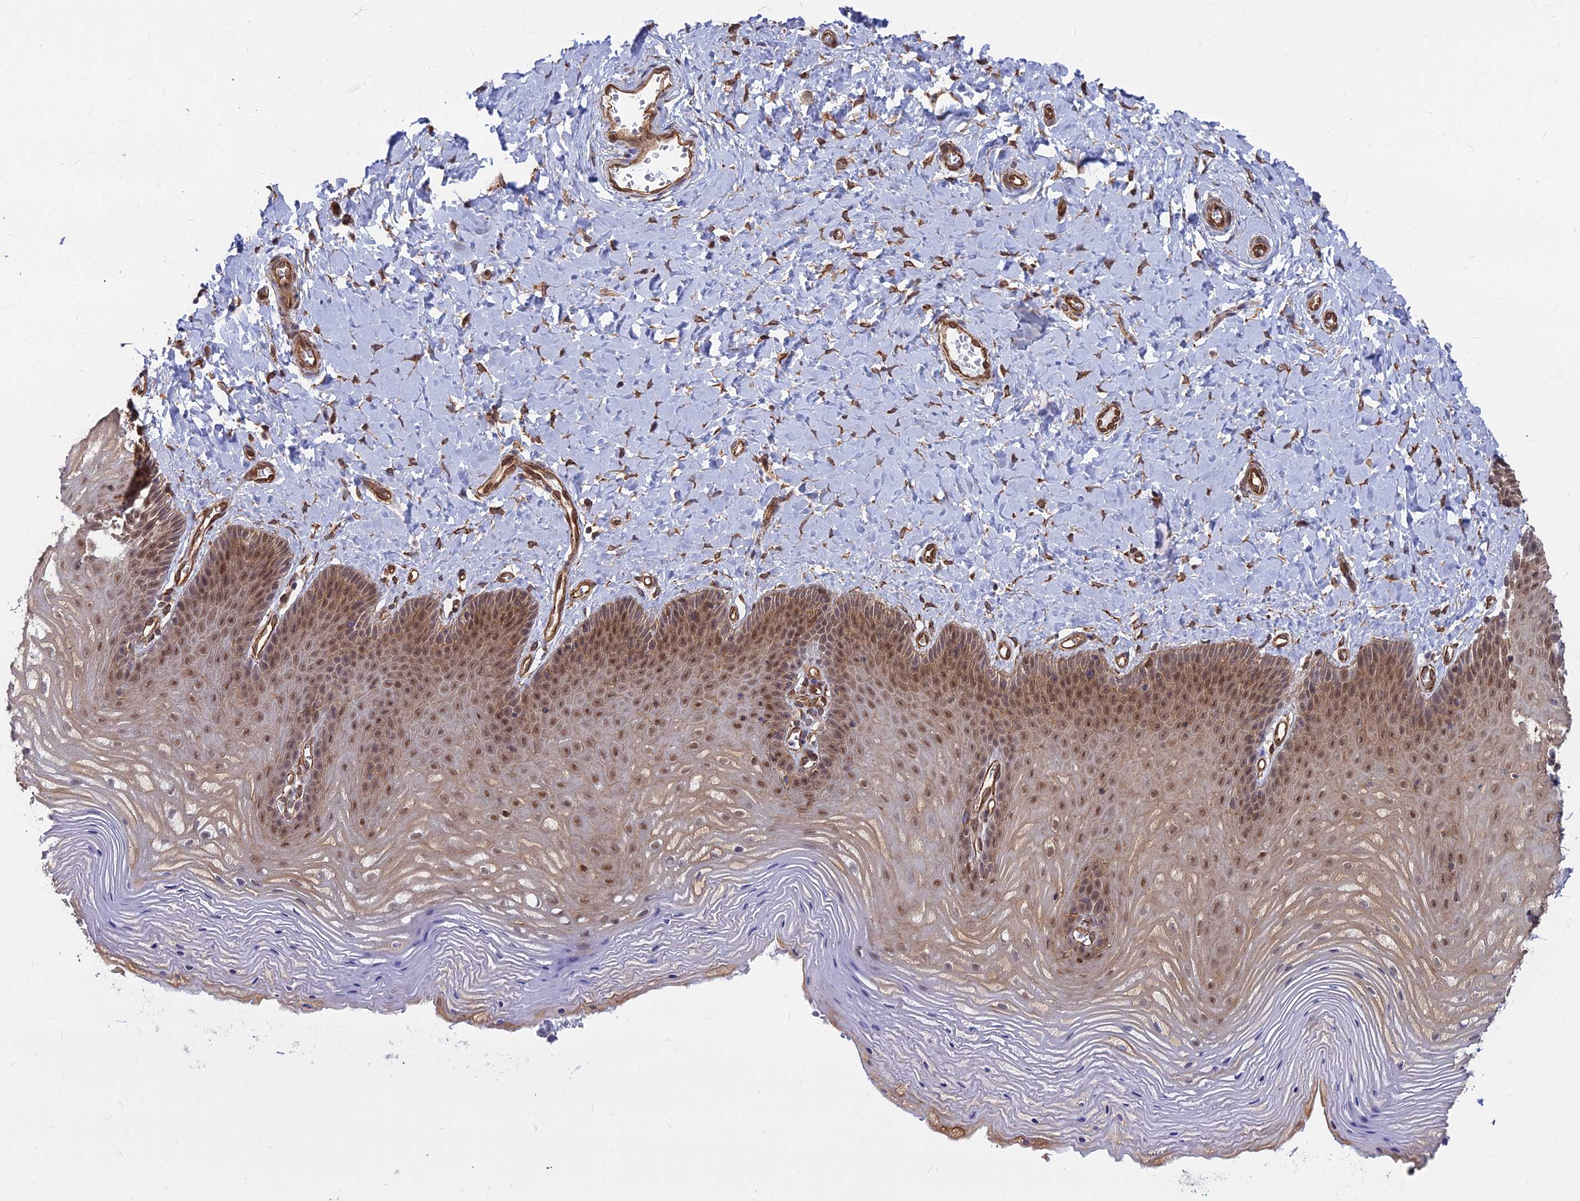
{"staining": {"intensity": "moderate", "quantity": ">75%", "location": "cytoplasmic/membranous,nuclear"}, "tissue": "vagina", "cell_type": "Squamous epithelial cells", "image_type": "normal", "snomed": [{"axis": "morphology", "description": "Normal tissue, NOS"}, {"axis": "topography", "description": "Vagina"}], "caption": "Immunohistochemical staining of unremarkable vagina reveals moderate cytoplasmic/membranous,nuclear protein expression in about >75% of squamous epithelial cells.", "gene": "YJU2", "patient": {"sex": "female", "age": 65}}